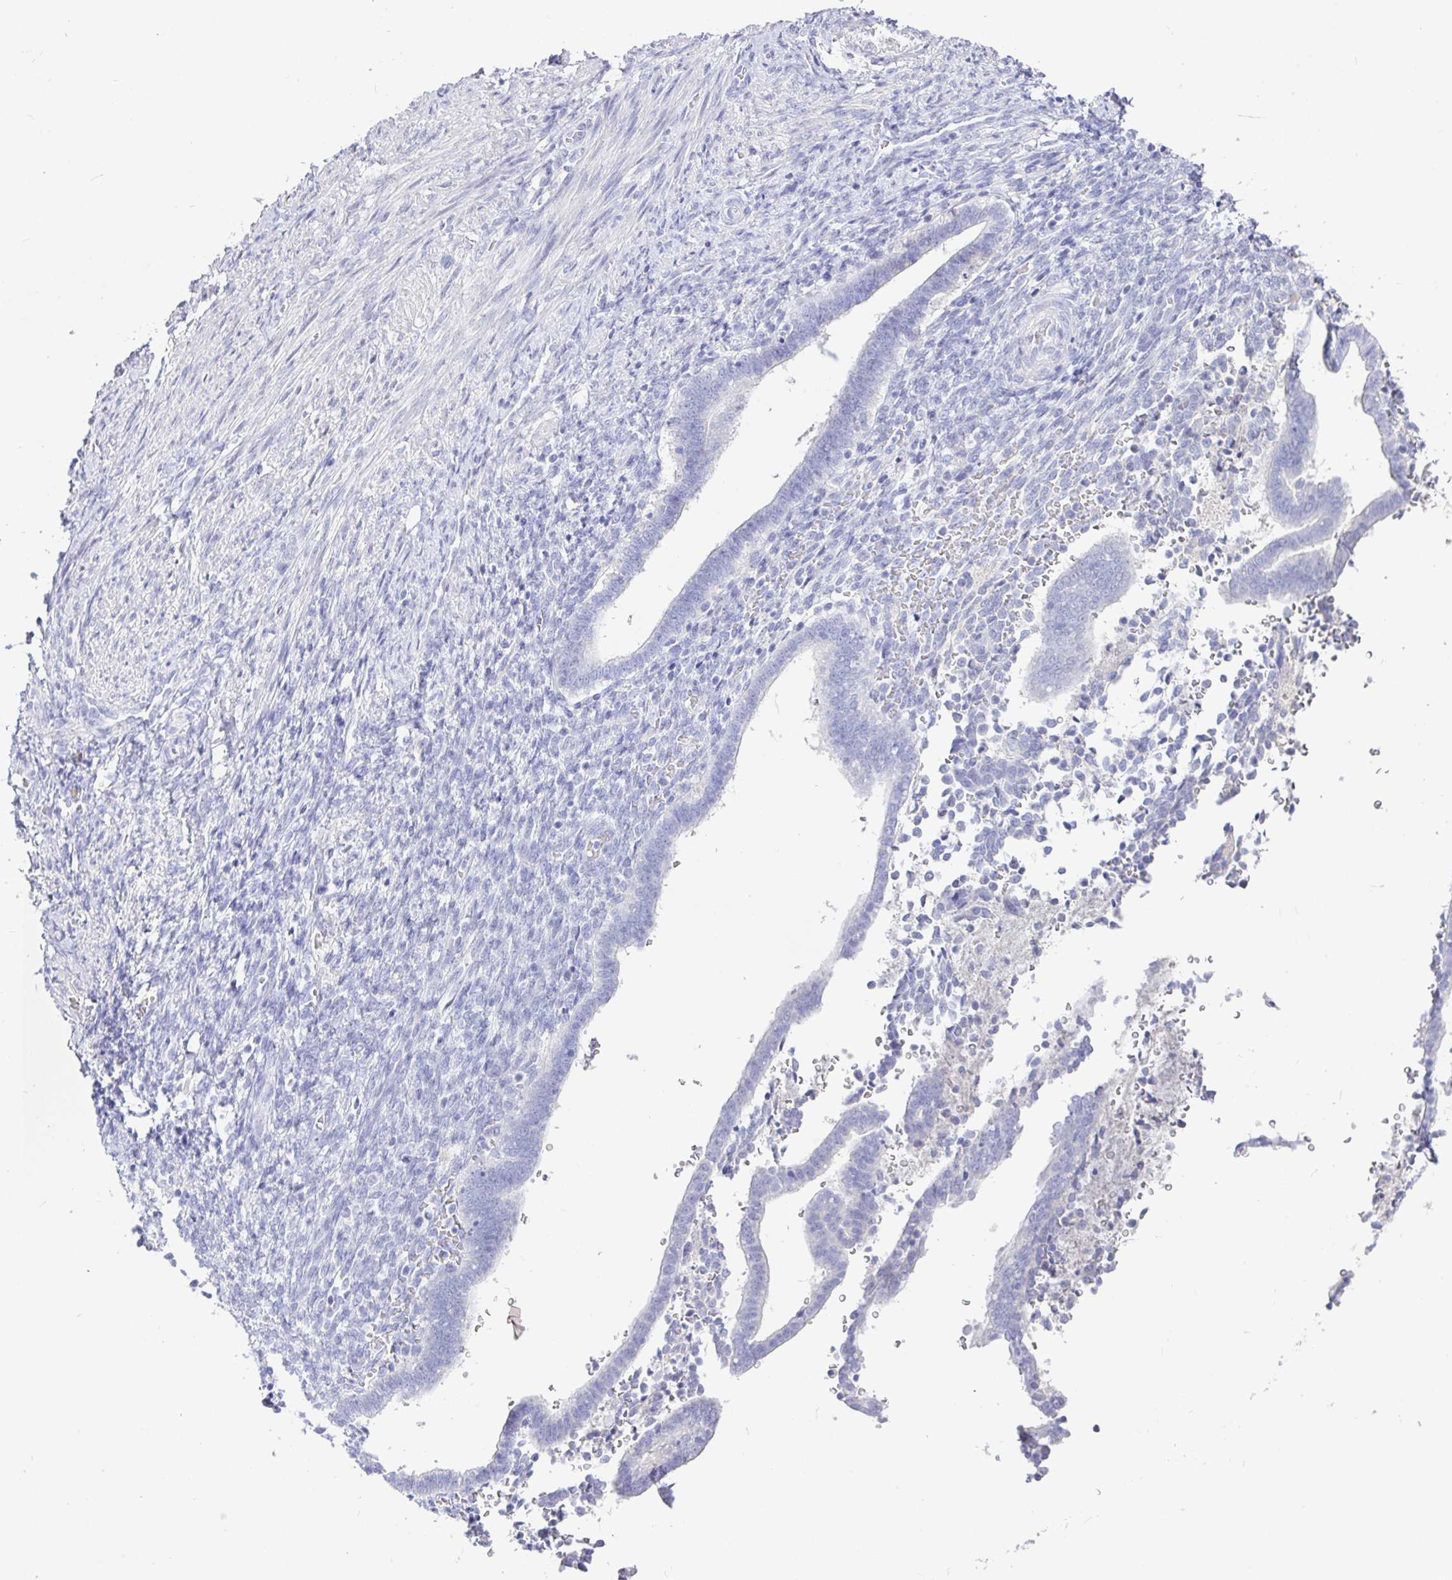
{"staining": {"intensity": "negative", "quantity": "none", "location": "none"}, "tissue": "endometrium", "cell_type": "Cells in endometrial stroma", "image_type": "normal", "snomed": [{"axis": "morphology", "description": "Normal tissue, NOS"}, {"axis": "topography", "description": "Endometrium"}], "caption": "Endometrium stained for a protein using immunohistochemistry displays no staining cells in endometrial stroma.", "gene": "TPTE", "patient": {"sex": "female", "age": 34}}